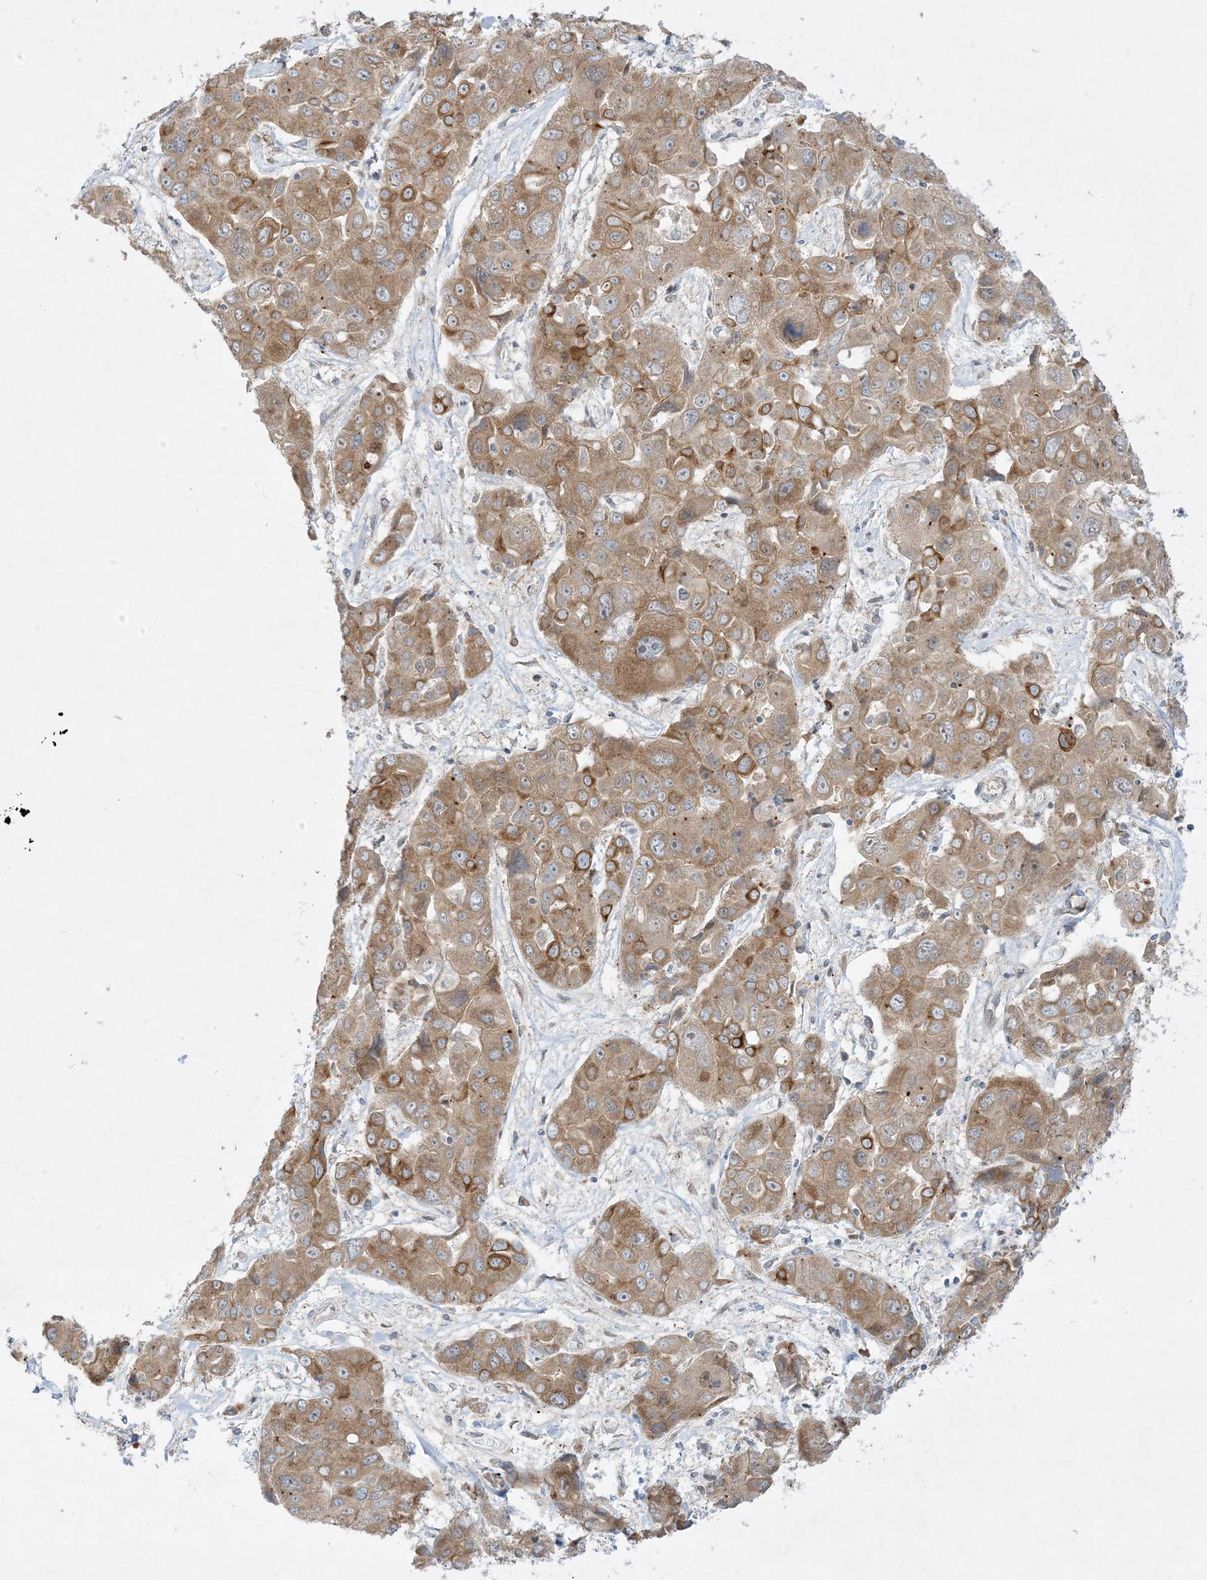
{"staining": {"intensity": "moderate", "quantity": ">75%", "location": "cytoplasmic/membranous"}, "tissue": "liver cancer", "cell_type": "Tumor cells", "image_type": "cancer", "snomed": [{"axis": "morphology", "description": "Cholangiocarcinoma"}, {"axis": "topography", "description": "Liver"}], "caption": "Human liver cholangiocarcinoma stained with a brown dye demonstrates moderate cytoplasmic/membranous positive expression in approximately >75% of tumor cells.", "gene": "RPP40", "patient": {"sex": "male", "age": 67}}